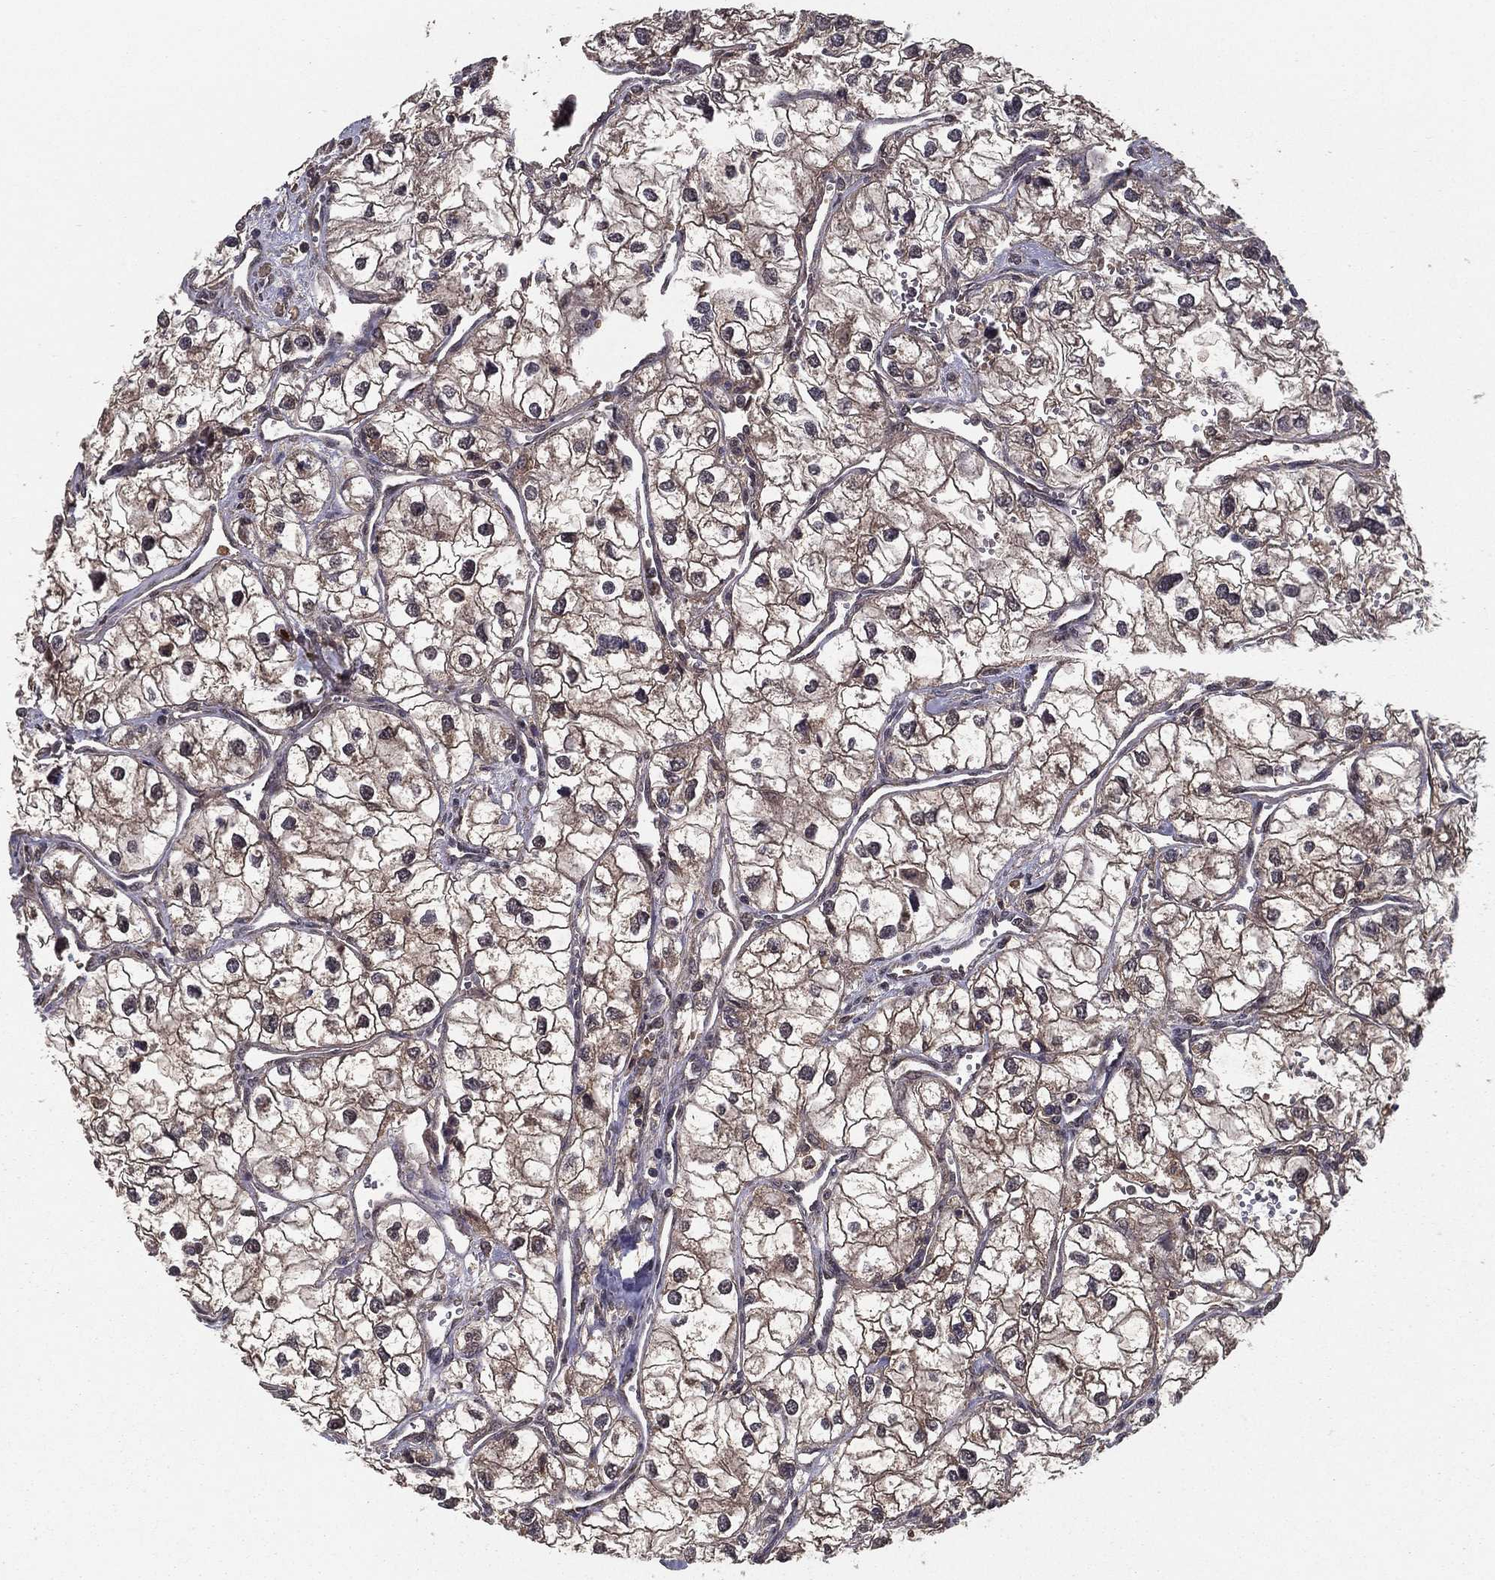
{"staining": {"intensity": "moderate", "quantity": "25%-75%", "location": "cytoplasmic/membranous"}, "tissue": "renal cancer", "cell_type": "Tumor cells", "image_type": "cancer", "snomed": [{"axis": "morphology", "description": "Adenocarcinoma, NOS"}, {"axis": "topography", "description": "Kidney"}], "caption": "IHC image of neoplastic tissue: renal adenocarcinoma stained using immunohistochemistry displays medium levels of moderate protein expression localized specifically in the cytoplasmic/membranous of tumor cells, appearing as a cytoplasmic/membranous brown color.", "gene": "CARM1", "patient": {"sex": "male", "age": 59}}